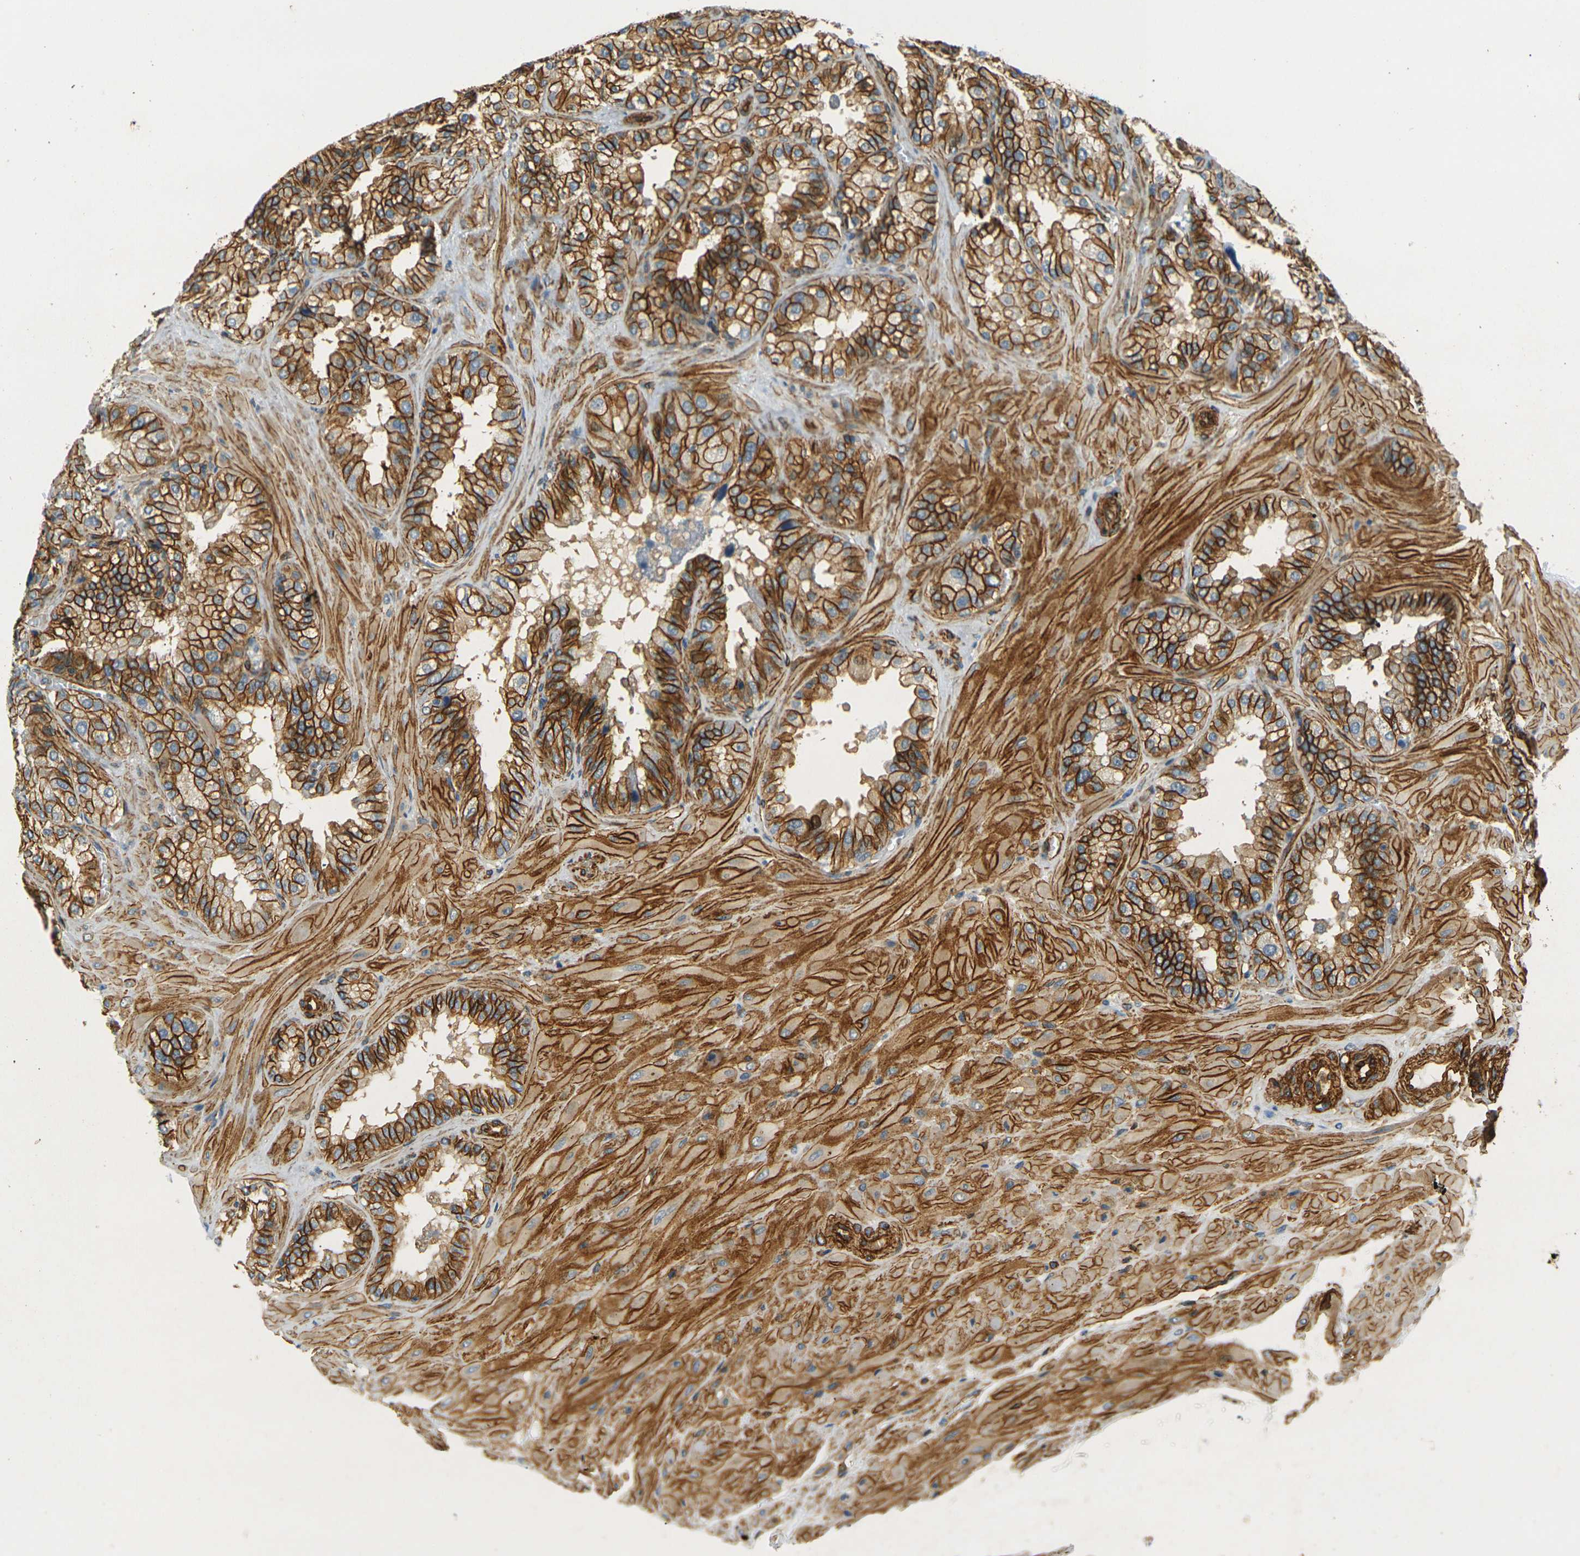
{"staining": {"intensity": "strong", "quantity": ">75%", "location": "cytoplasmic/membranous"}, "tissue": "seminal vesicle", "cell_type": "Glandular cells", "image_type": "normal", "snomed": [{"axis": "morphology", "description": "Normal tissue, NOS"}, {"axis": "topography", "description": "Prostate"}, {"axis": "topography", "description": "Seminal veicle"}], "caption": "Immunohistochemical staining of normal seminal vesicle reveals high levels of strong cytoplasmic/membranous positivity in approximately >75% of glandular cells.", "gene": "EPHA7", "patient": {"sex": "male", "age": 51}}